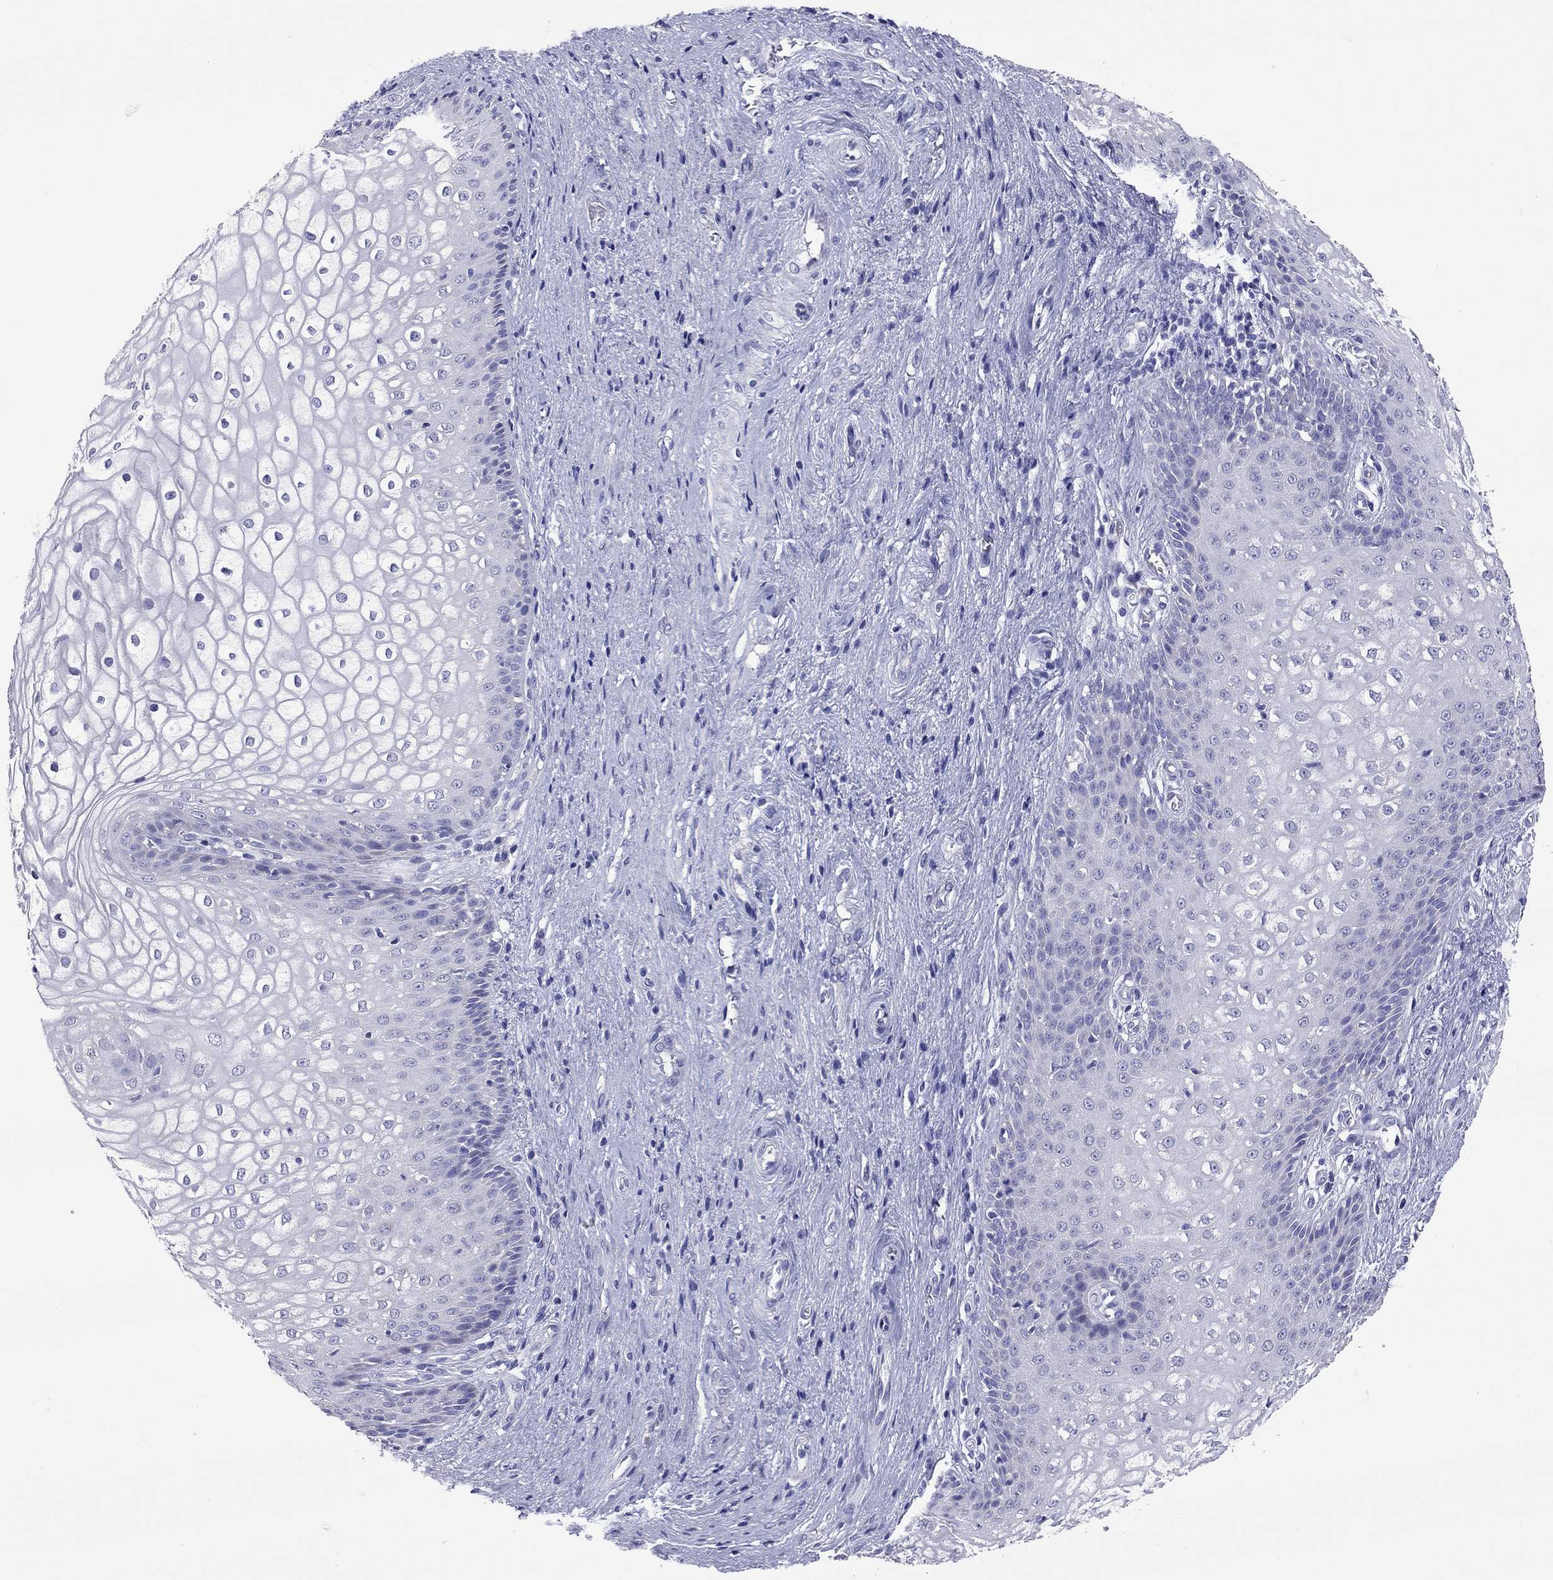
{"staining": {"intensity": "negative", "quantity": "none", "location": "none"}, "tissue": "vagina", "cell_type": "Squamous epithelial cells", "image_type": "normal", "snomed": [{"axis": "morphology", "description": "Normal tissue, NOS"}, {"axis": "topography", "description": "Vagina"}], "caption": "Squamous epithelial cells show no significant protein staining in benign vagina.", "gene": "COL9A1", "patient": {"sex": "female", "age": 34}}